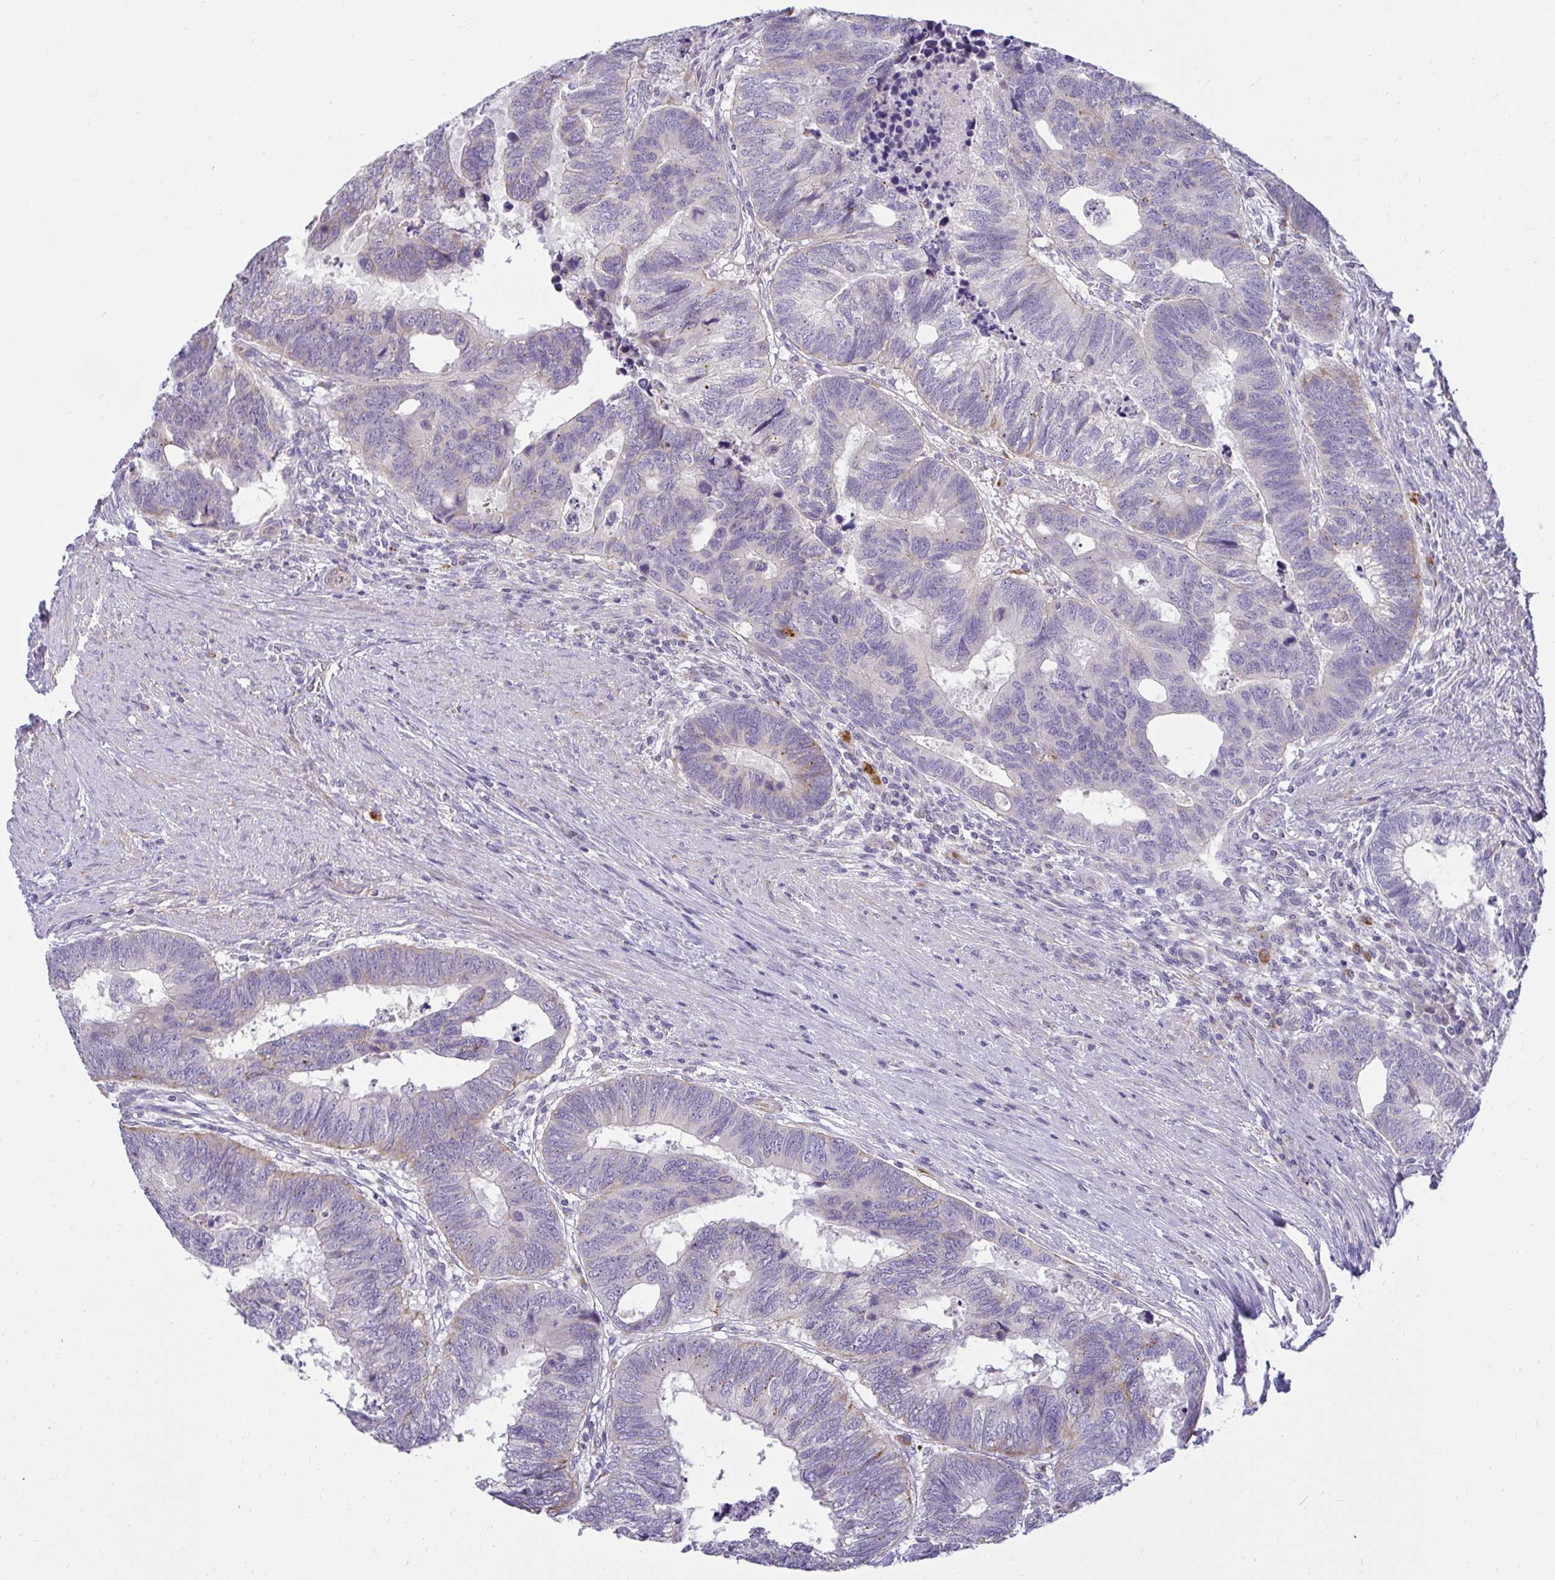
{"staining": {"intensity": "negative", "quantity": "none", "location": "none"}, "tissue": "colorectal cancer", "cell_type": "Tumor cells", "image_type": "cancer", "snomed": [{"axis": "morphology", "description": "Adenocarcinoma, NOS"}, {"axis": "topography", "description": "Colon"}], "caption": "Immunohistochemical staining of colorectal adenocarcinoma displays no significant staining in tumor cells.", "gene": "PKN3", "patient": {"sex": "male", "age": 62}}